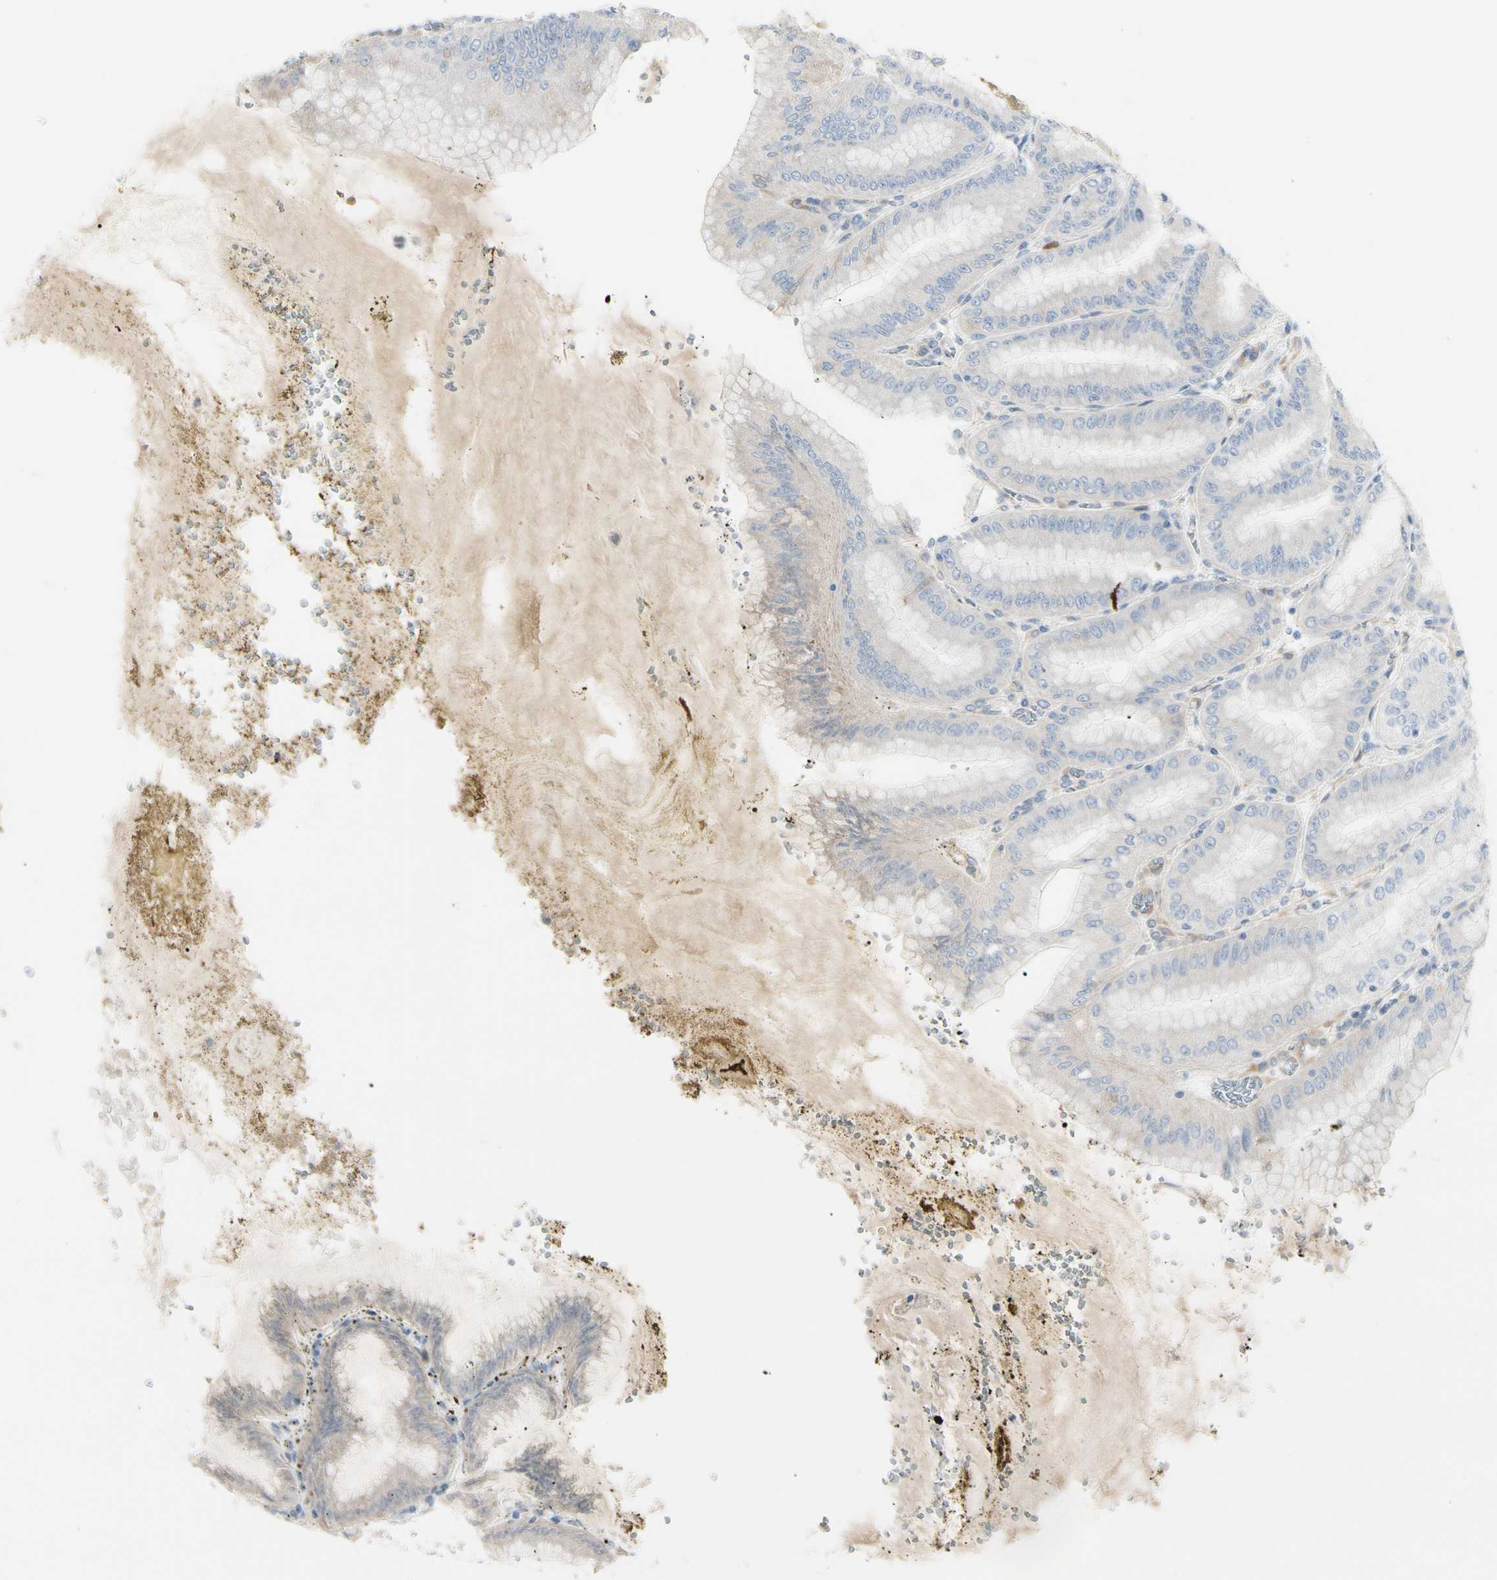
{"staining": {"intensity": "weak", "quantity": "25%-75%", "location": "cytoplasmic/membranous"}, "tissue": "stomach", "cell_type": "Glandular cells", "image_type": "normal", "snomed": [{"axis": "morphology", "description": "Normal tissue, NOS"}, {"axis": "topography", "description": "Stomach, lower"}], "caption": "Protein staining reveals weak cytoplasmic/membranous expression in about 25%-75% of glandular cells in benign stomach.", "gene": "NFKB2", "patient": {"sex": "male", "age": 71}}